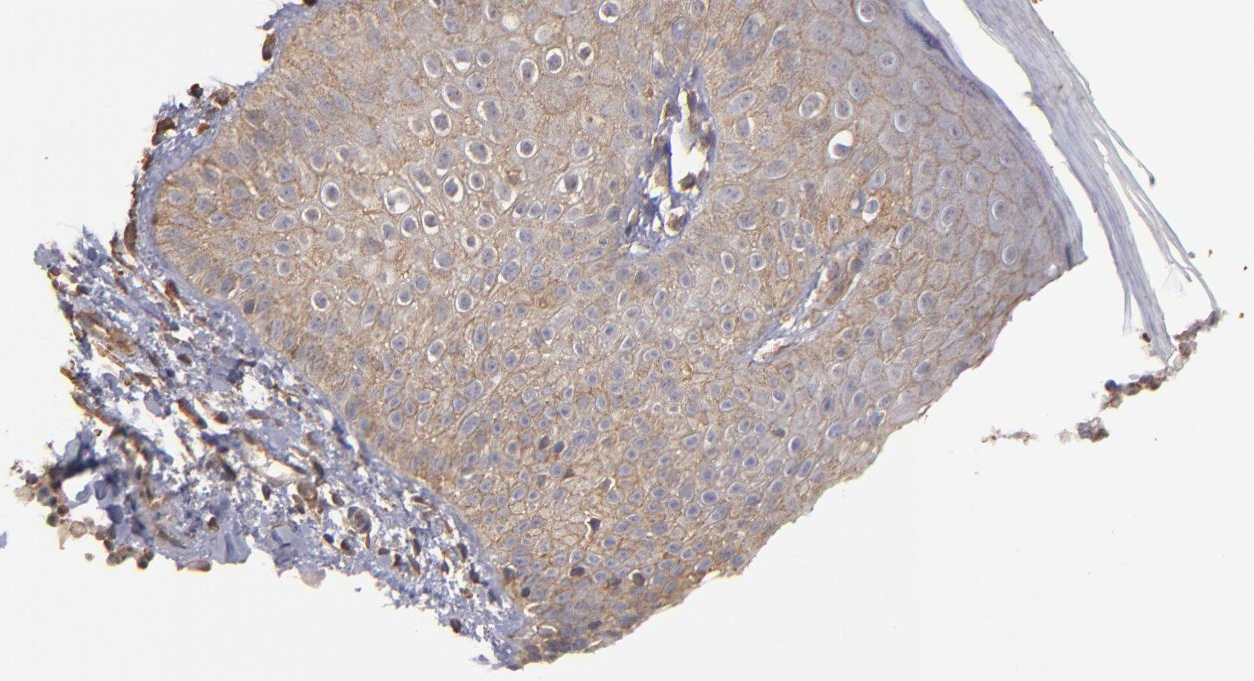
{"staining": {"intensity": "weak", "quantity": ">75%", "location": "cytoplasmic/membranous"}, "tissue": "skin", "cell_type": "Epidermal cells", "image_type": "normal", "snomed": [{"axis": "morphology", "description": "Normal tissue, NOS"}, {"axis": "morphology", "description": "Inflammation, NOS"}, {"axis": "topography", "description": "Soft tissue"}, {"axis": "topography", "description": "Anal"}], "caption": "Protein expression analysis of normal skin reveals weak cytoplasmic/membranous positivity in about >75% of epidermal cells.", "gene": "DMD", "patient": {"sex": "female", "age": 15}}